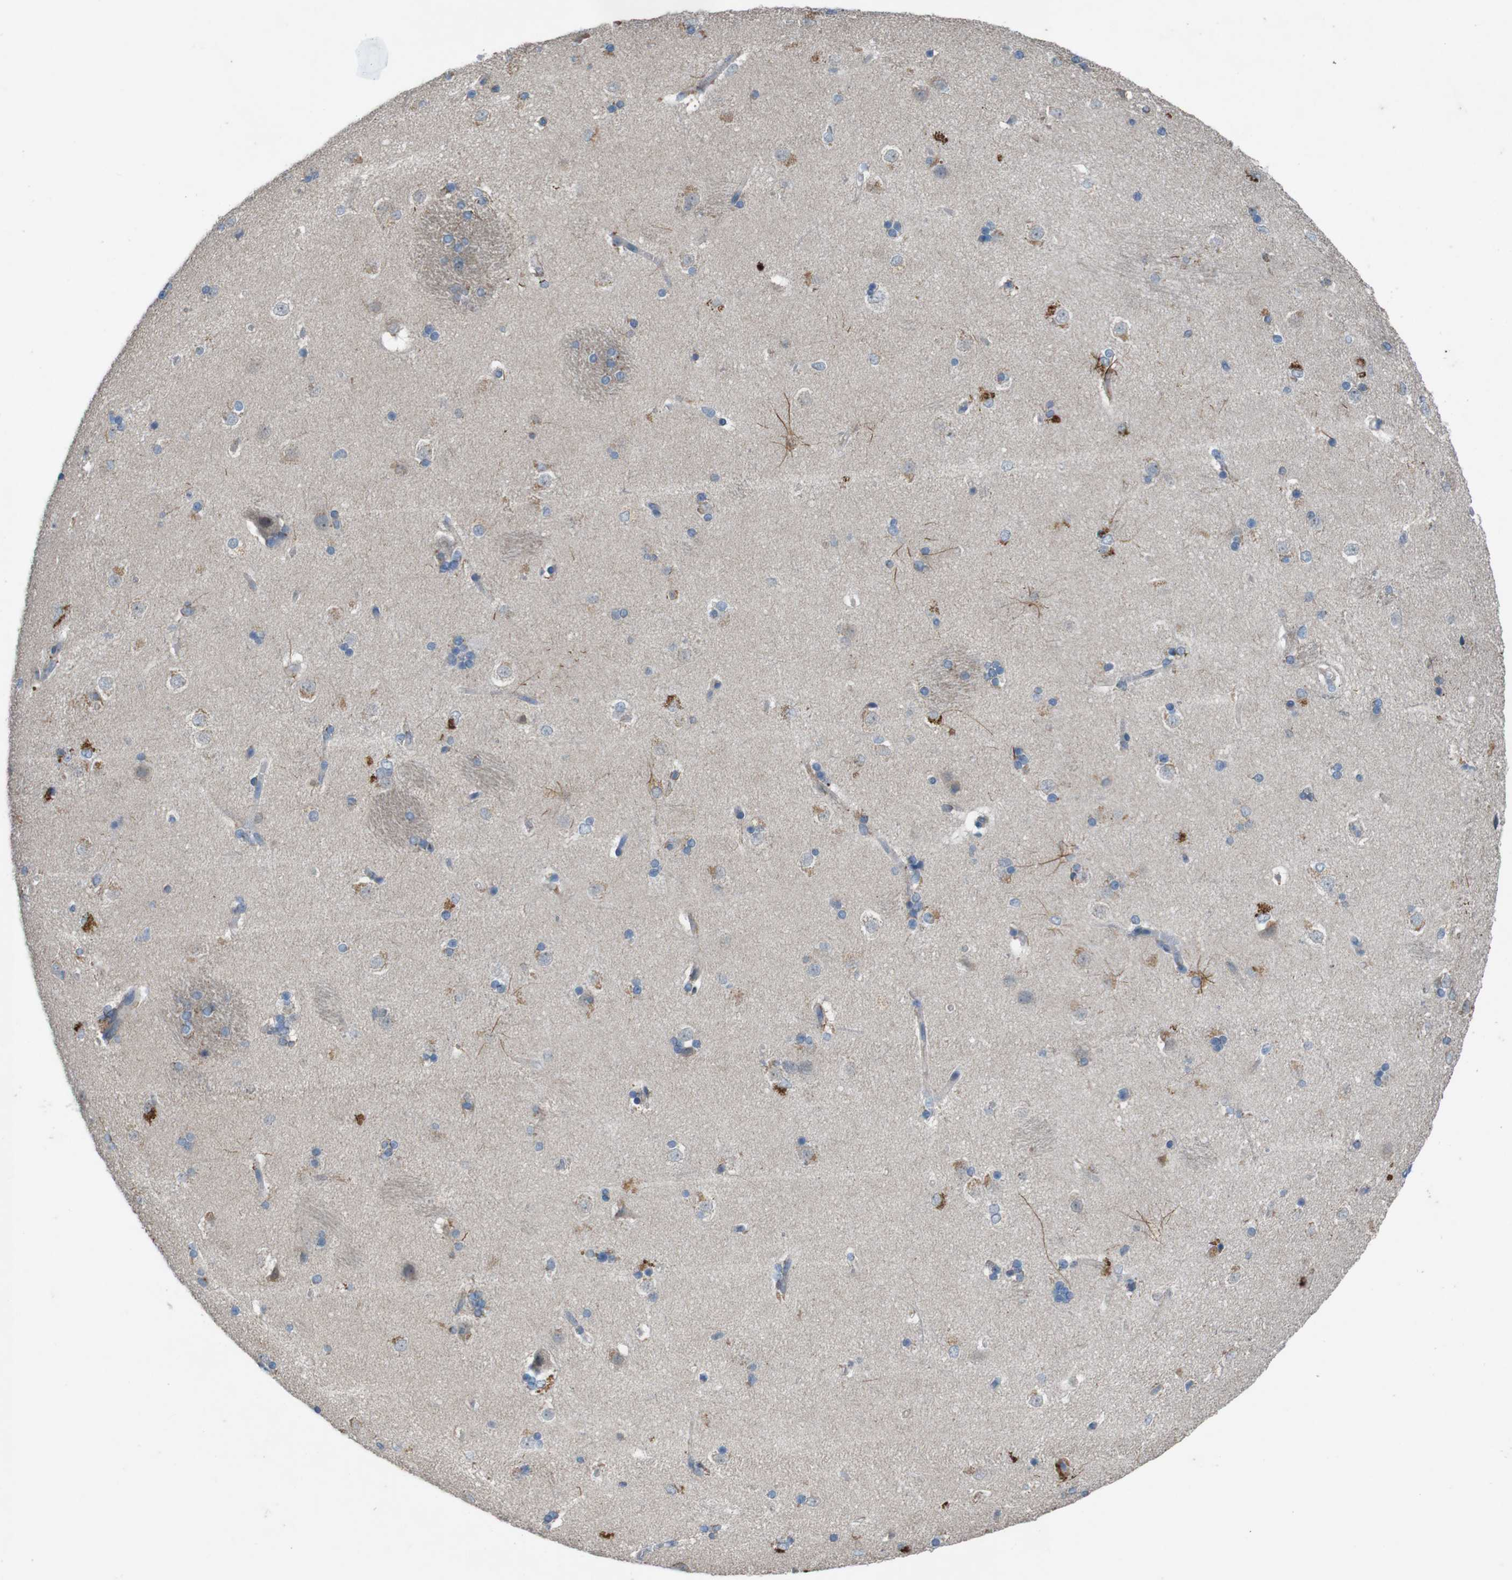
{"staining": {"intensity": "negative", "quantity": "none", "location": "none"}, "tissue": "caudate", "cell_type": "Glial cells", "image_type": "normal", "snomed": [{"axis": "morphology", "description": "Normal tissue, NOS"}, {"axis": "topography", "description": "Lateral ventricle wall"}], "caption": "IHC of normal human caudate shows no positivity in glial cells.", "gene": "MOGAT3", "patient": {"sex": "female", "age": 19}}